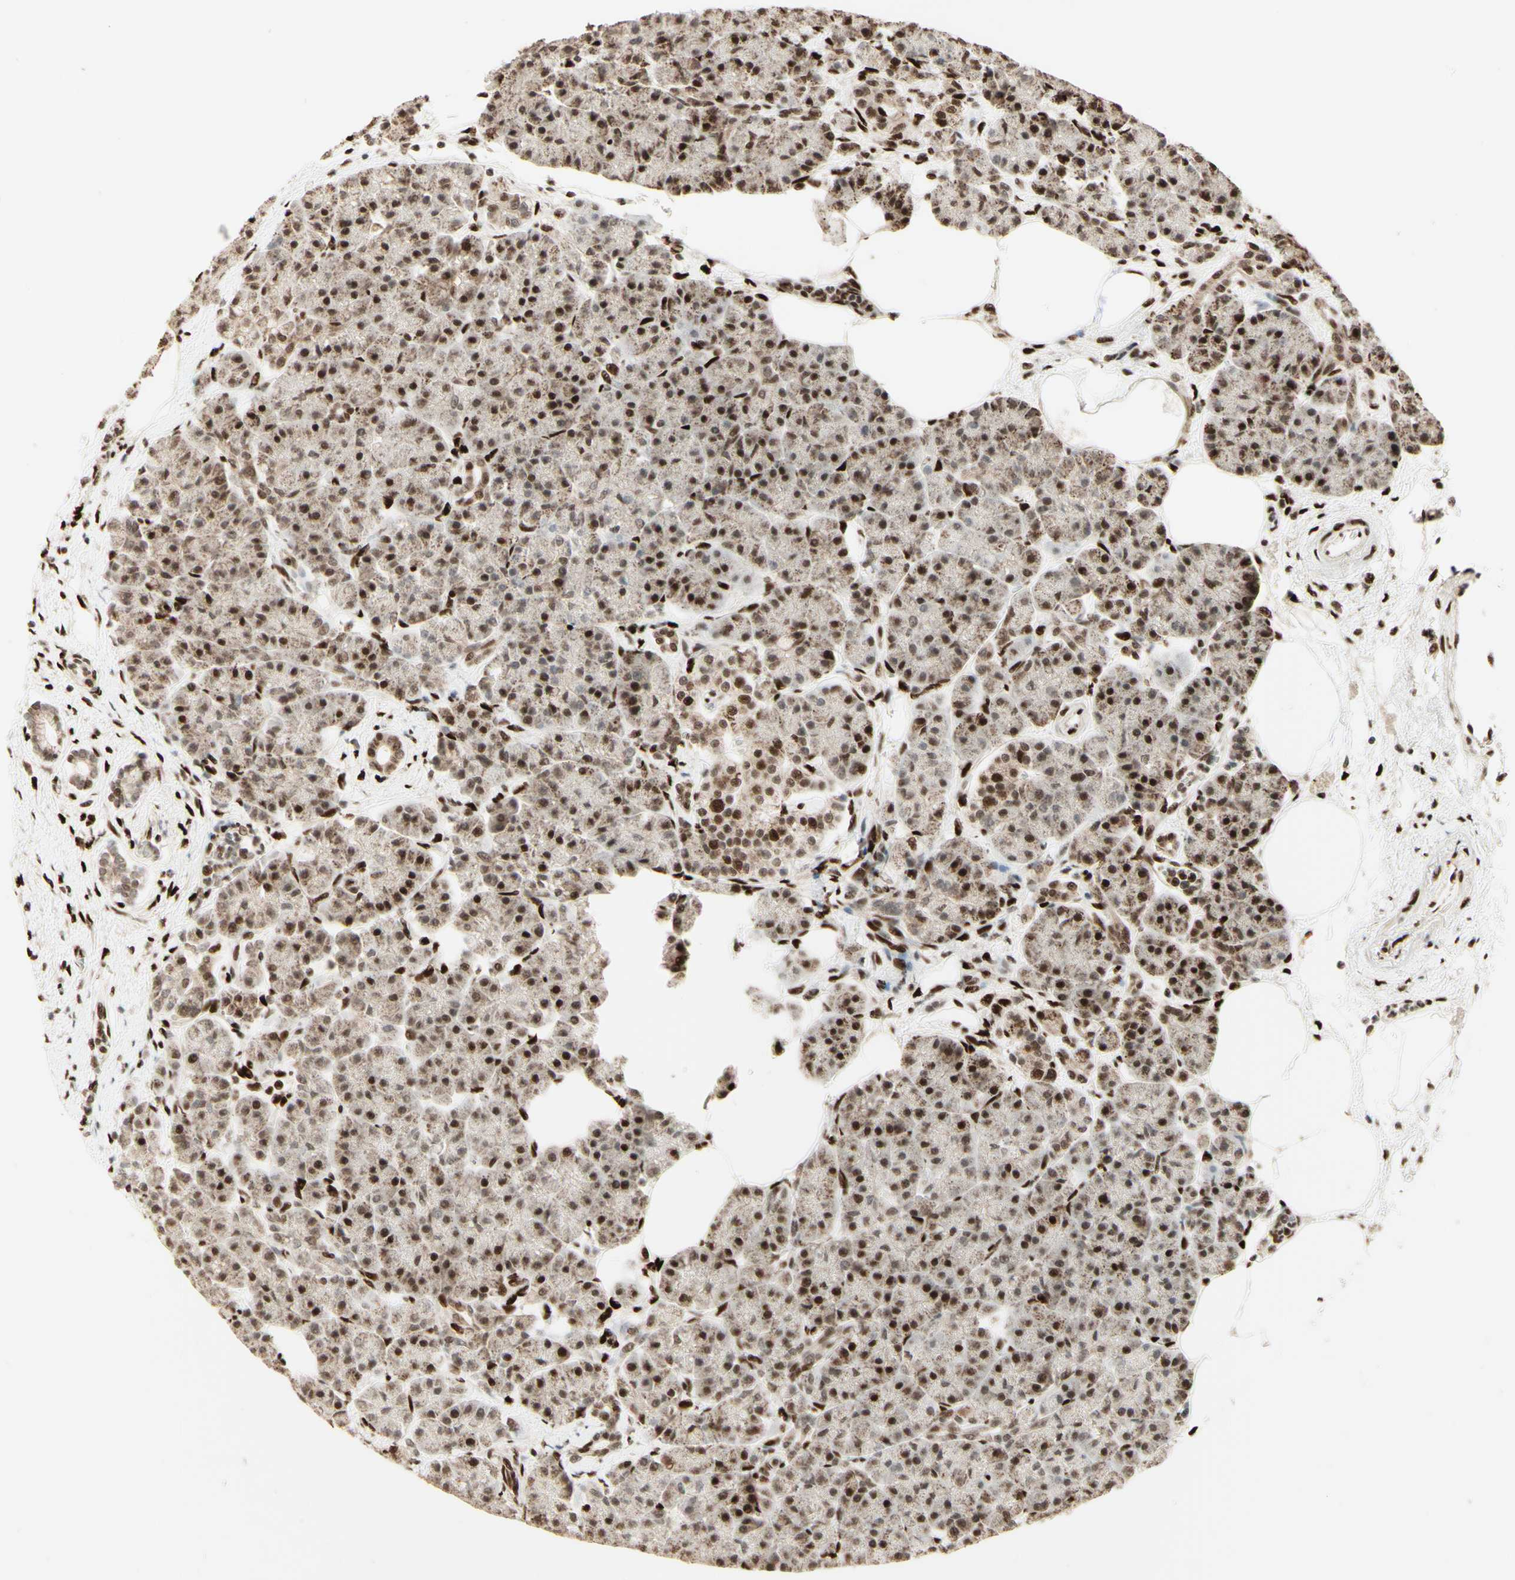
{"staining": {"intensity": "strong", "quantity": ">75%", "location": "nuclear"}, "tissue": "pancreas", "cell_type": "Exocrine glandular cells", "image_type": "normal", "snomed": [{"axis": "morphology", "description": "Normal tissue, NOS"}, {"axis": "topography", "description": "Pancreas"}], "caption": "Immunohistochemistry (IHC) of benign human pancreas exhibits high levels of strong nuclear expression in about >75% of exocrine glandular cells.", "gene": "NR3C1", "patient": {"sex": "female", "age": 70}}